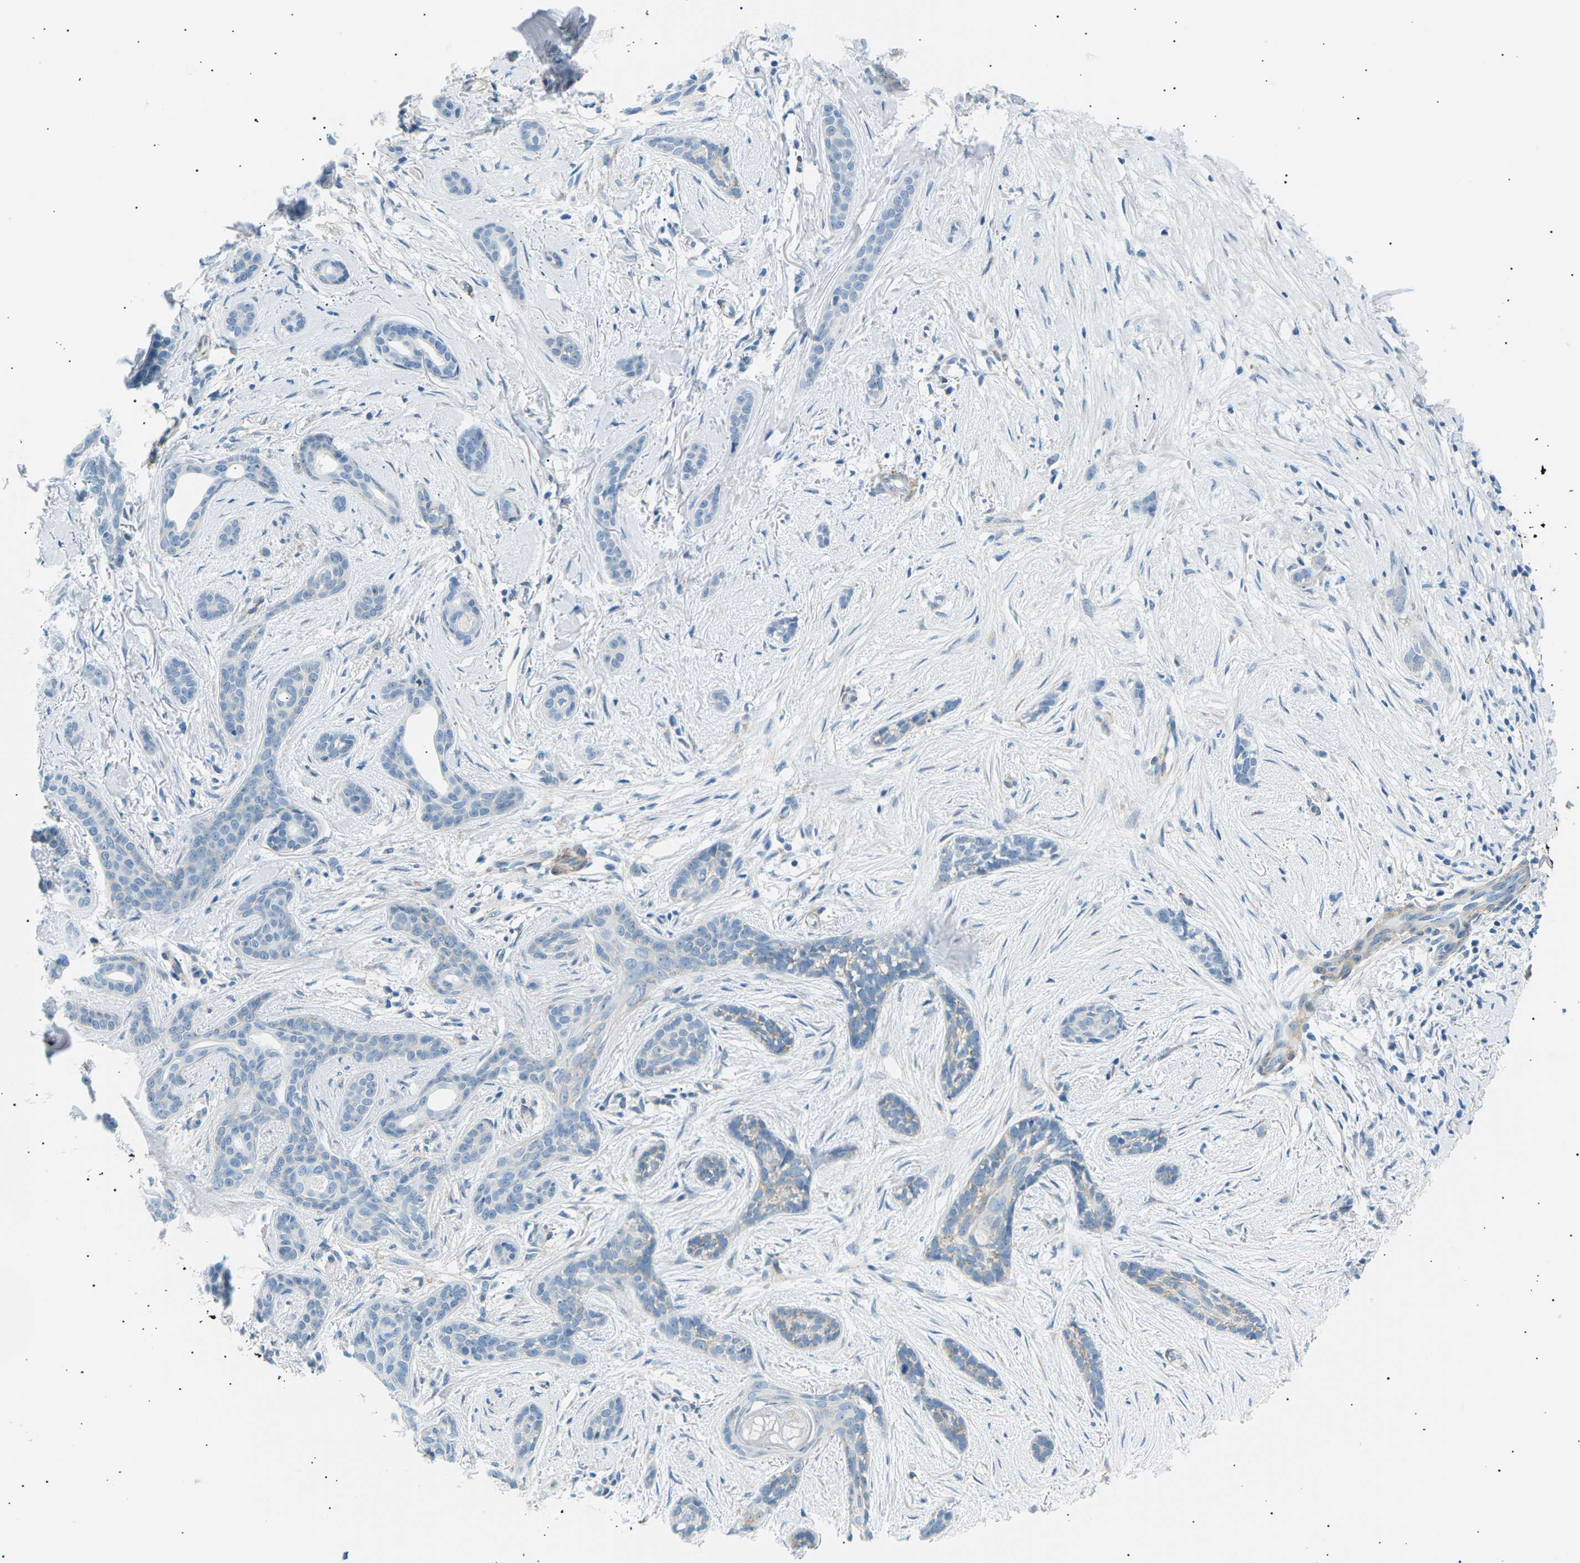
{"staining": {"intensity": "negative", "quantity": "none", "location": "none"}, "tissue": "skin cancer", "cell_type": "Tumor cells", "image_type": "cancer", "snomed": [{"axis": "morphology", "description": "Basal cell carcinoma"}, {"axis": "morphology", "description": "Adnexal tumor, benign"}, {"axis": "topography", "description": "Skin"}], "caption": "Skin basal cell carcinoma stained for a protein using IHC exhibits no positivity tumor cells.", "gene": "SEPTIN5", "patient": {"sex": "female", "age": 42}}